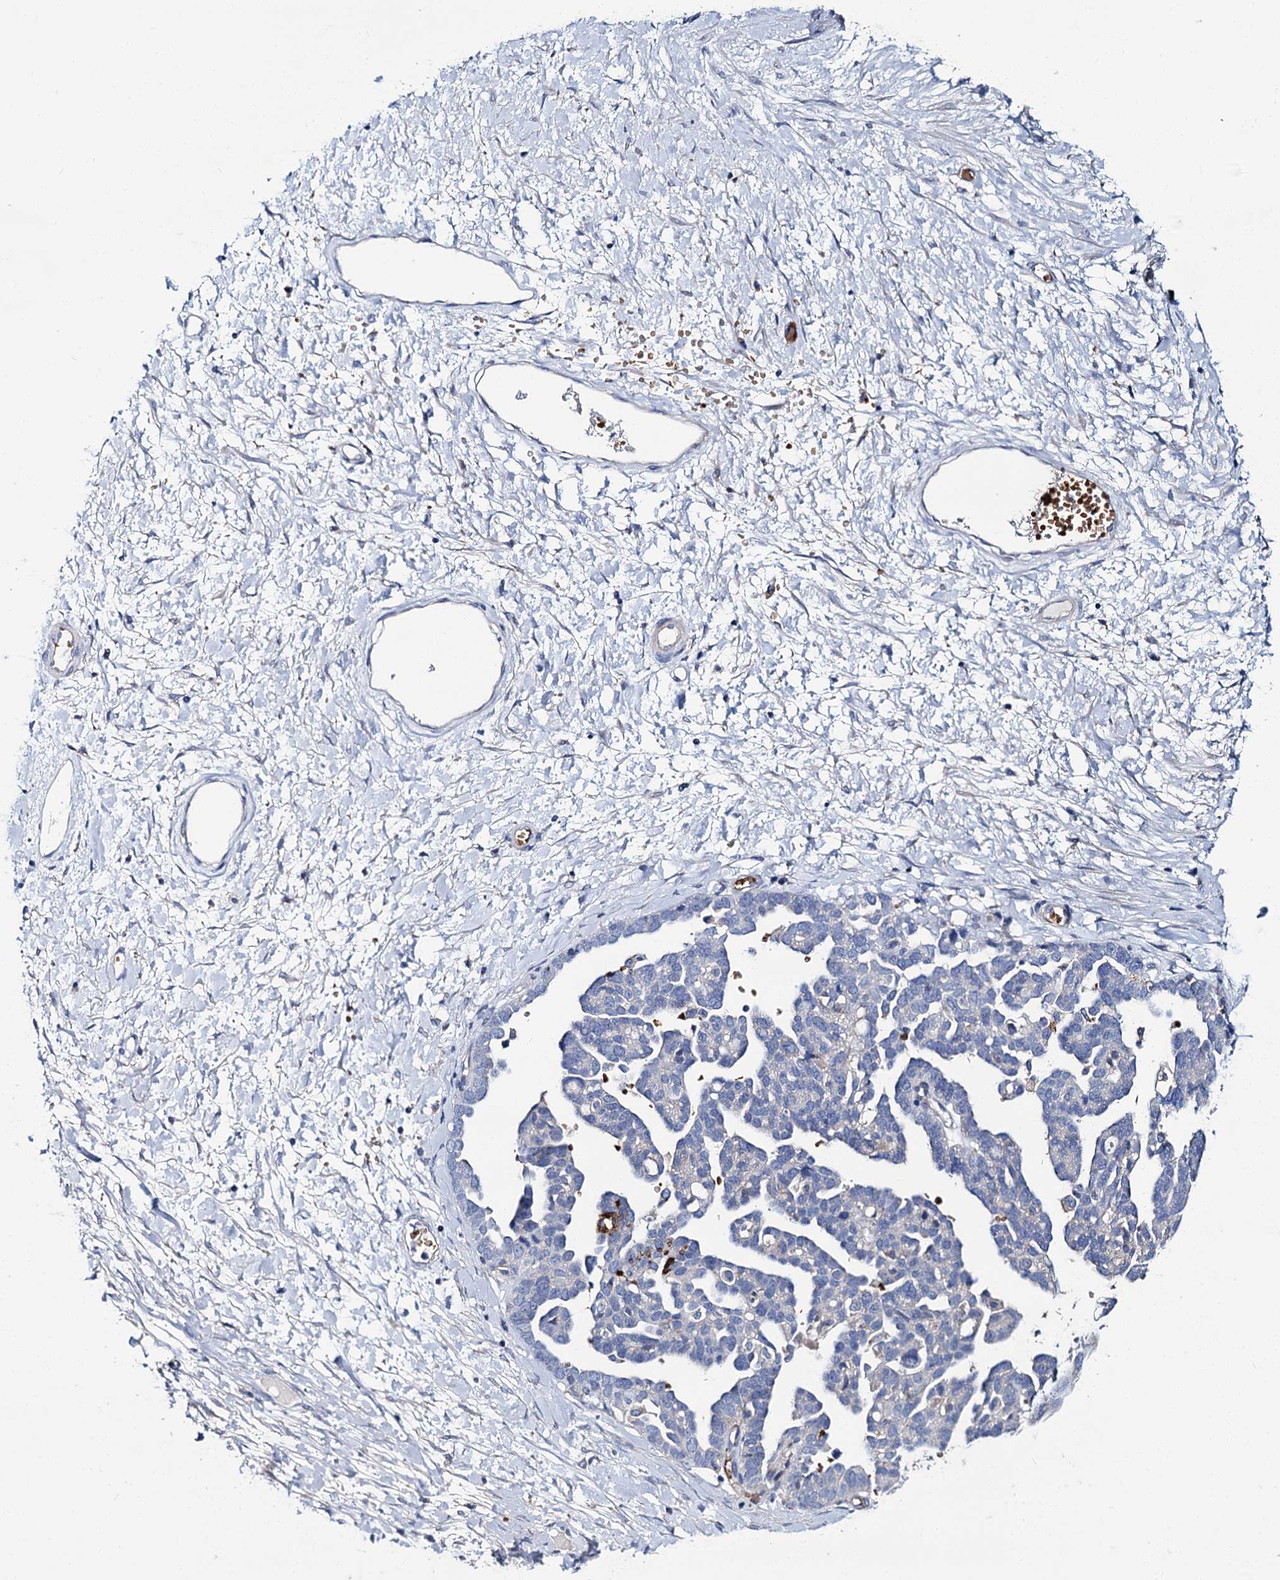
{"staining": {"intensity": "negative", "quantity": "none", "location": "none"}, "tissue": "ovarian cancer", "cell_type": "Tumor cells", "image_type": "cancer", "snomed": [{"axis": "morphology", "description": "Cystadenocarcinoma, serous, NOS"}, {"axis": "topography", "description": "Ovary"}], "caption": "Tumor cells show no significant protein expression in ovarian cancer (serous cystadenocarcinoma). (DAB IHC, high magnification).", "gene": "ATG2A", "patient": {"sex": "female", "age": 54}}